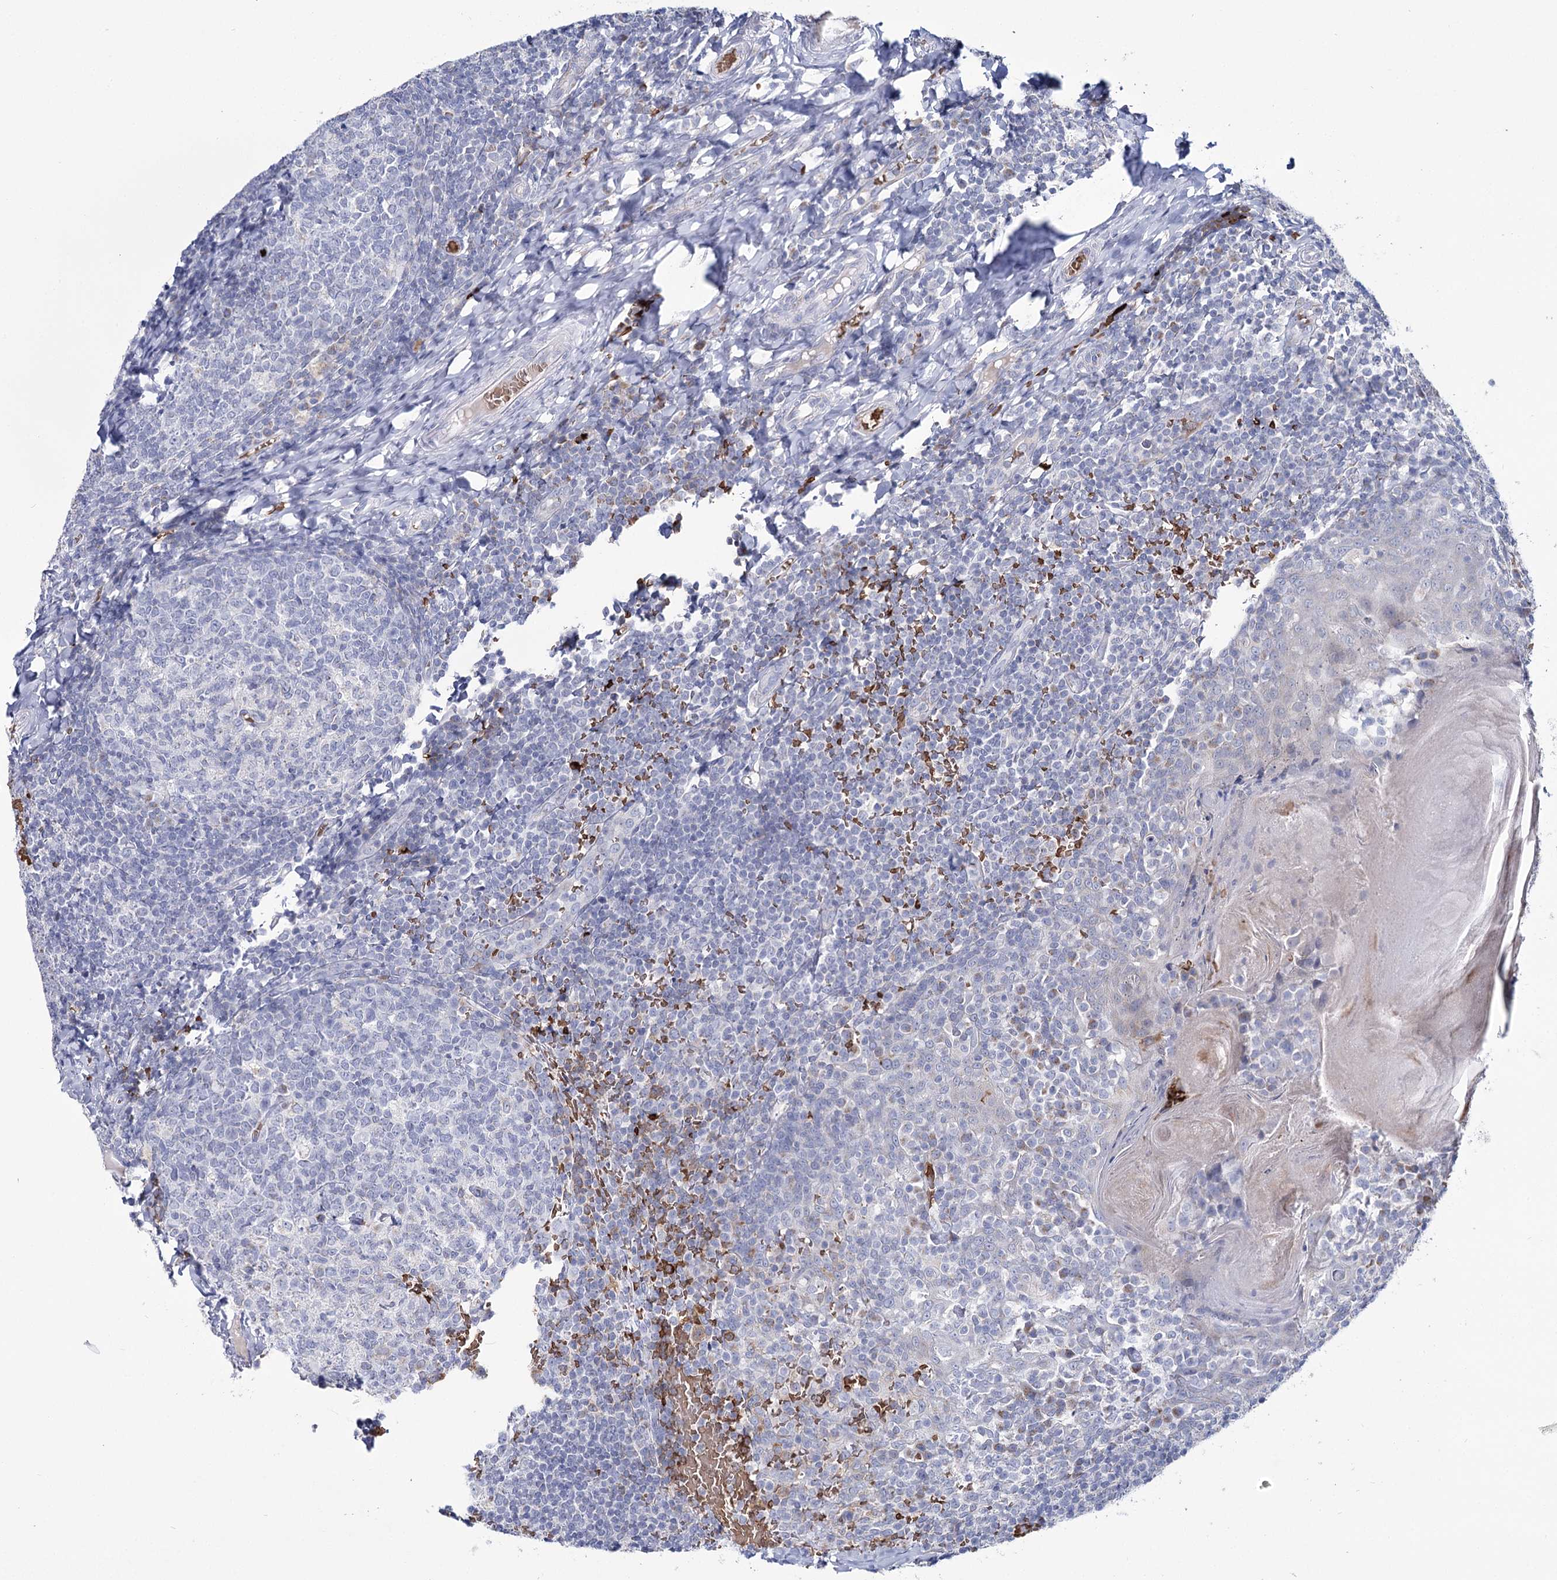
{"staining": {"intensity": "negative", "quantity": "none", "location": "none"}, "tissue": "tonsil", "cell_type": "Germinal center cells", "image_type": "normal", "snomed": [{"axis": "morphology", "description": "Normal tissue, NOS"}, {"axis": "topography", "description": "Tonsil"}], "caption": "Immunohistochemistry of benign human tonsil shows no staining in germinal center cells. Nuclei are stained in blue.", "gene": "GBF1", "patient": {"sex": "female", "age": 19}}